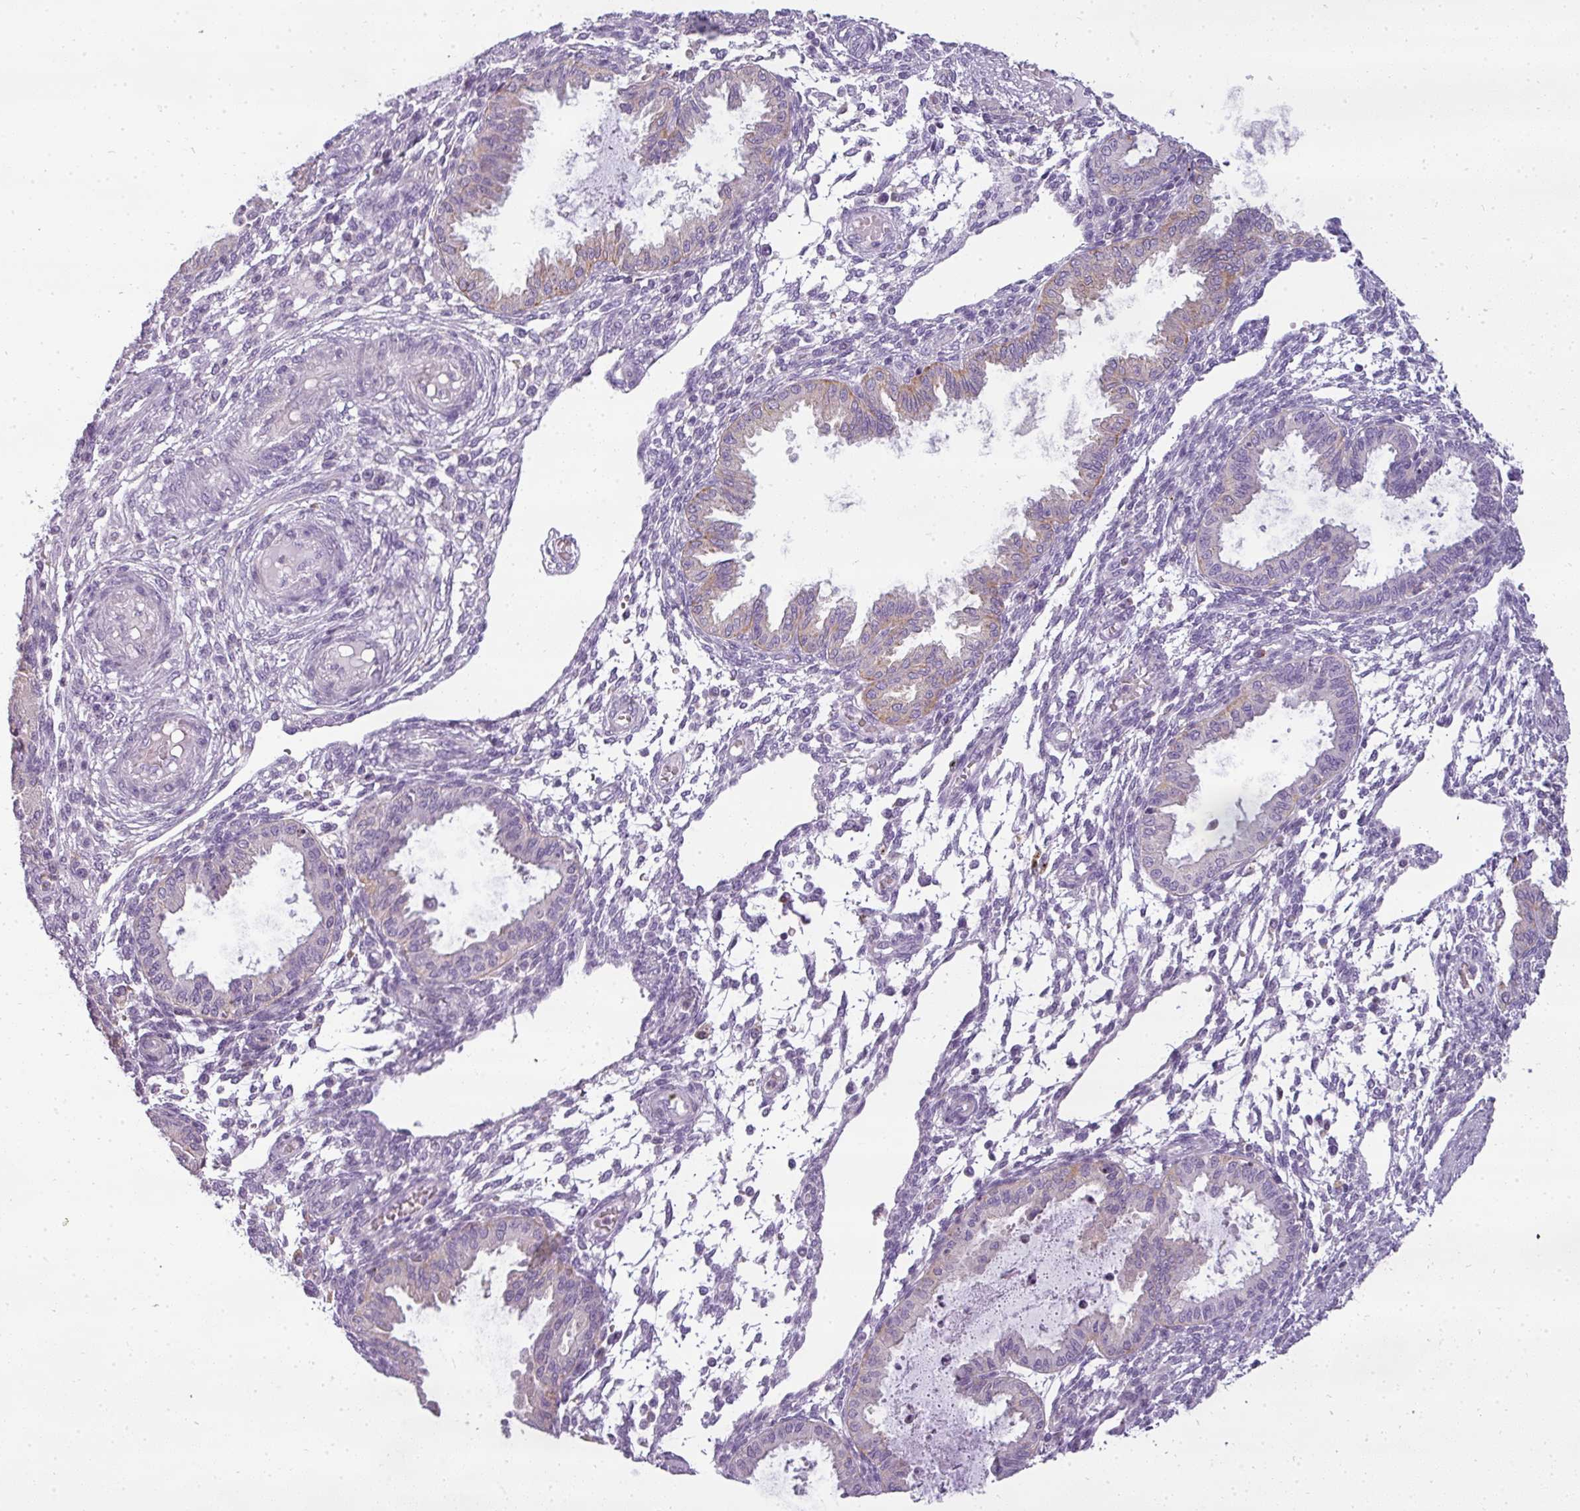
{"staining": {"intensity": "negative", "quantity": "none", "location": "none"}, "tissue": "endometrium", "cell_type": "Cells in endometrial stroma", "image_type": "normal", "snomed": [{"axis": "morphology", "description": "Normal tissue, NOS"}, {"axis": "topography", "description": "Endometrium"}], "caption": "Immunohistochemical staining of benign human endometrium reveals no significant expression in cells in endometrial stroma.", "gene": "ATP6V1D", "patient": {"sex": "female", "age": 33}}